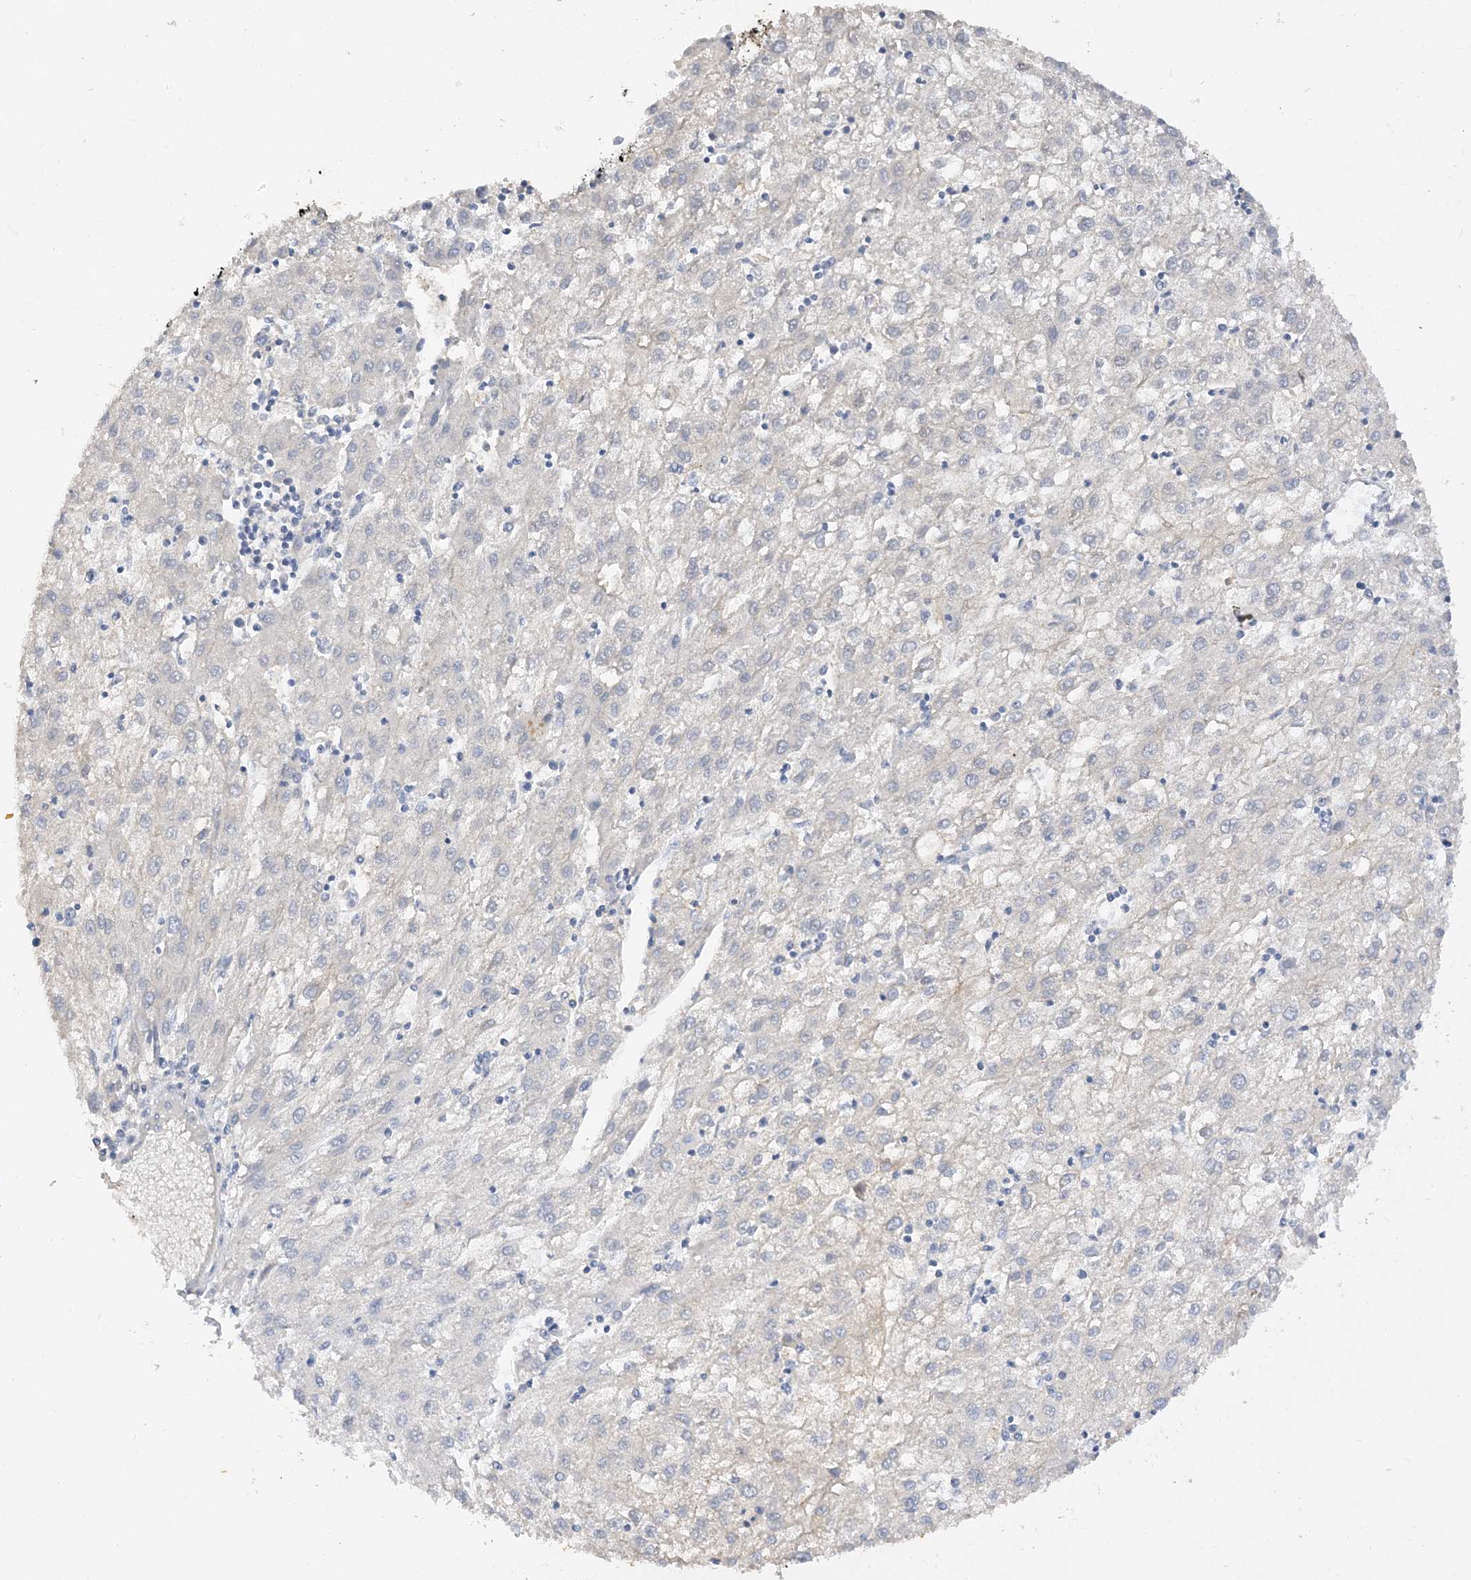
{"staining": {"intensity": "negative", "quantity": "none", "location": "none"}, "tissue": "liver cancer", "cell_type": "Tumor cells", "image_type": "cancer", "snomed": [{"axis": "morphology", "description": "Carcinoma, Hepatocellular, NOS"}, {"axis": "topography", "description": "Liver"}], "caption": "Immunohistochemistry of human liver hepatocellular carcinoma shows no positivity in tumor cells.", "gene": "ARV1", "patient": {"sex": "male", "age": 72}}